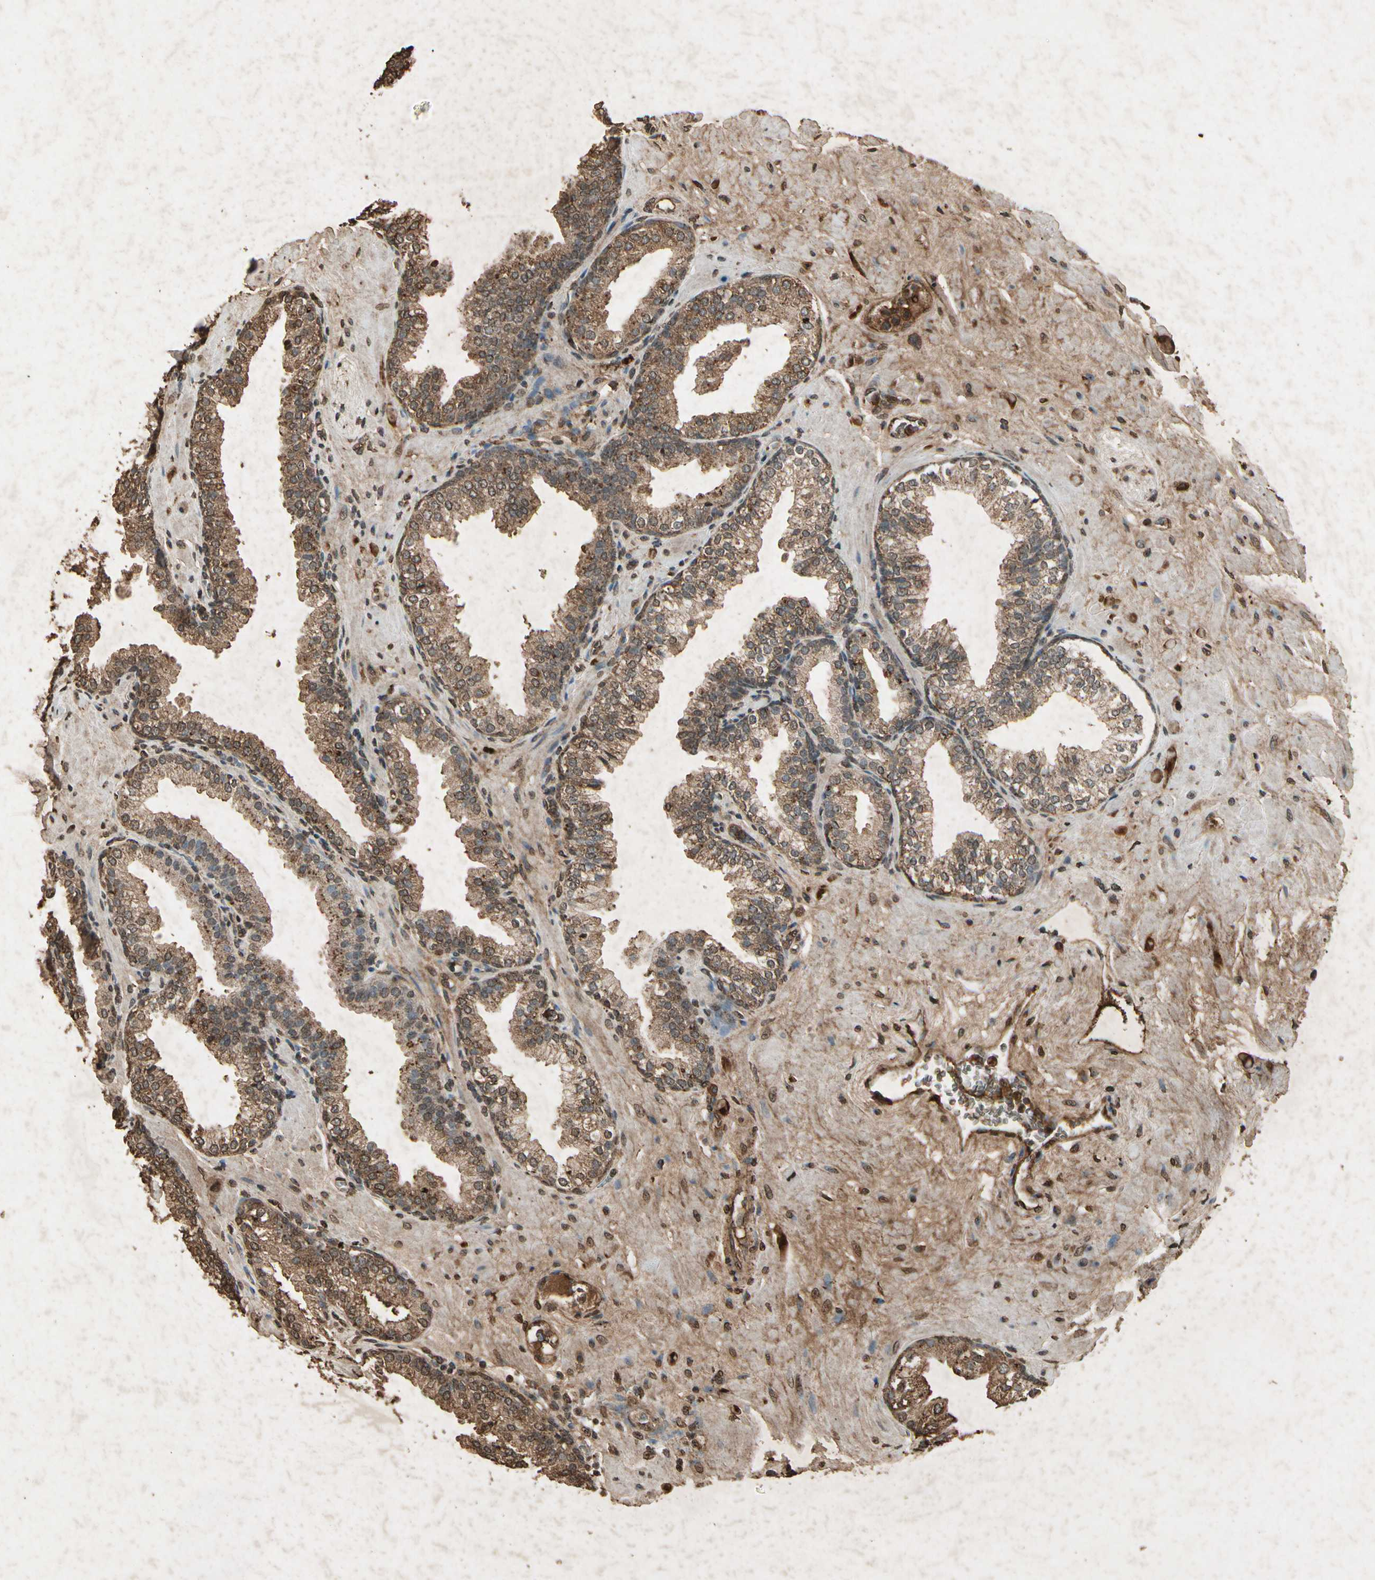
{"staining": {"intensity": "moderate", "quantity": ">75%", "location": "cytoplasmic/membranous"}, "tissue": "prostate", "cell_type": "Glandular cells", "image_type": "normal", "snomed": [{"axis": "morphology", "description": "Normal tissue, NOS"}, {"axis": "topography", "description": "Prostate"}], "caption": "About >75% of glandular cells in normal human prostate exhibit moderate cytoplasmic/membranous protein positivity as visualized by brown immunohistochemical staining.", "gene": "GC", "patient": {"sex": "male", "age": 60}}